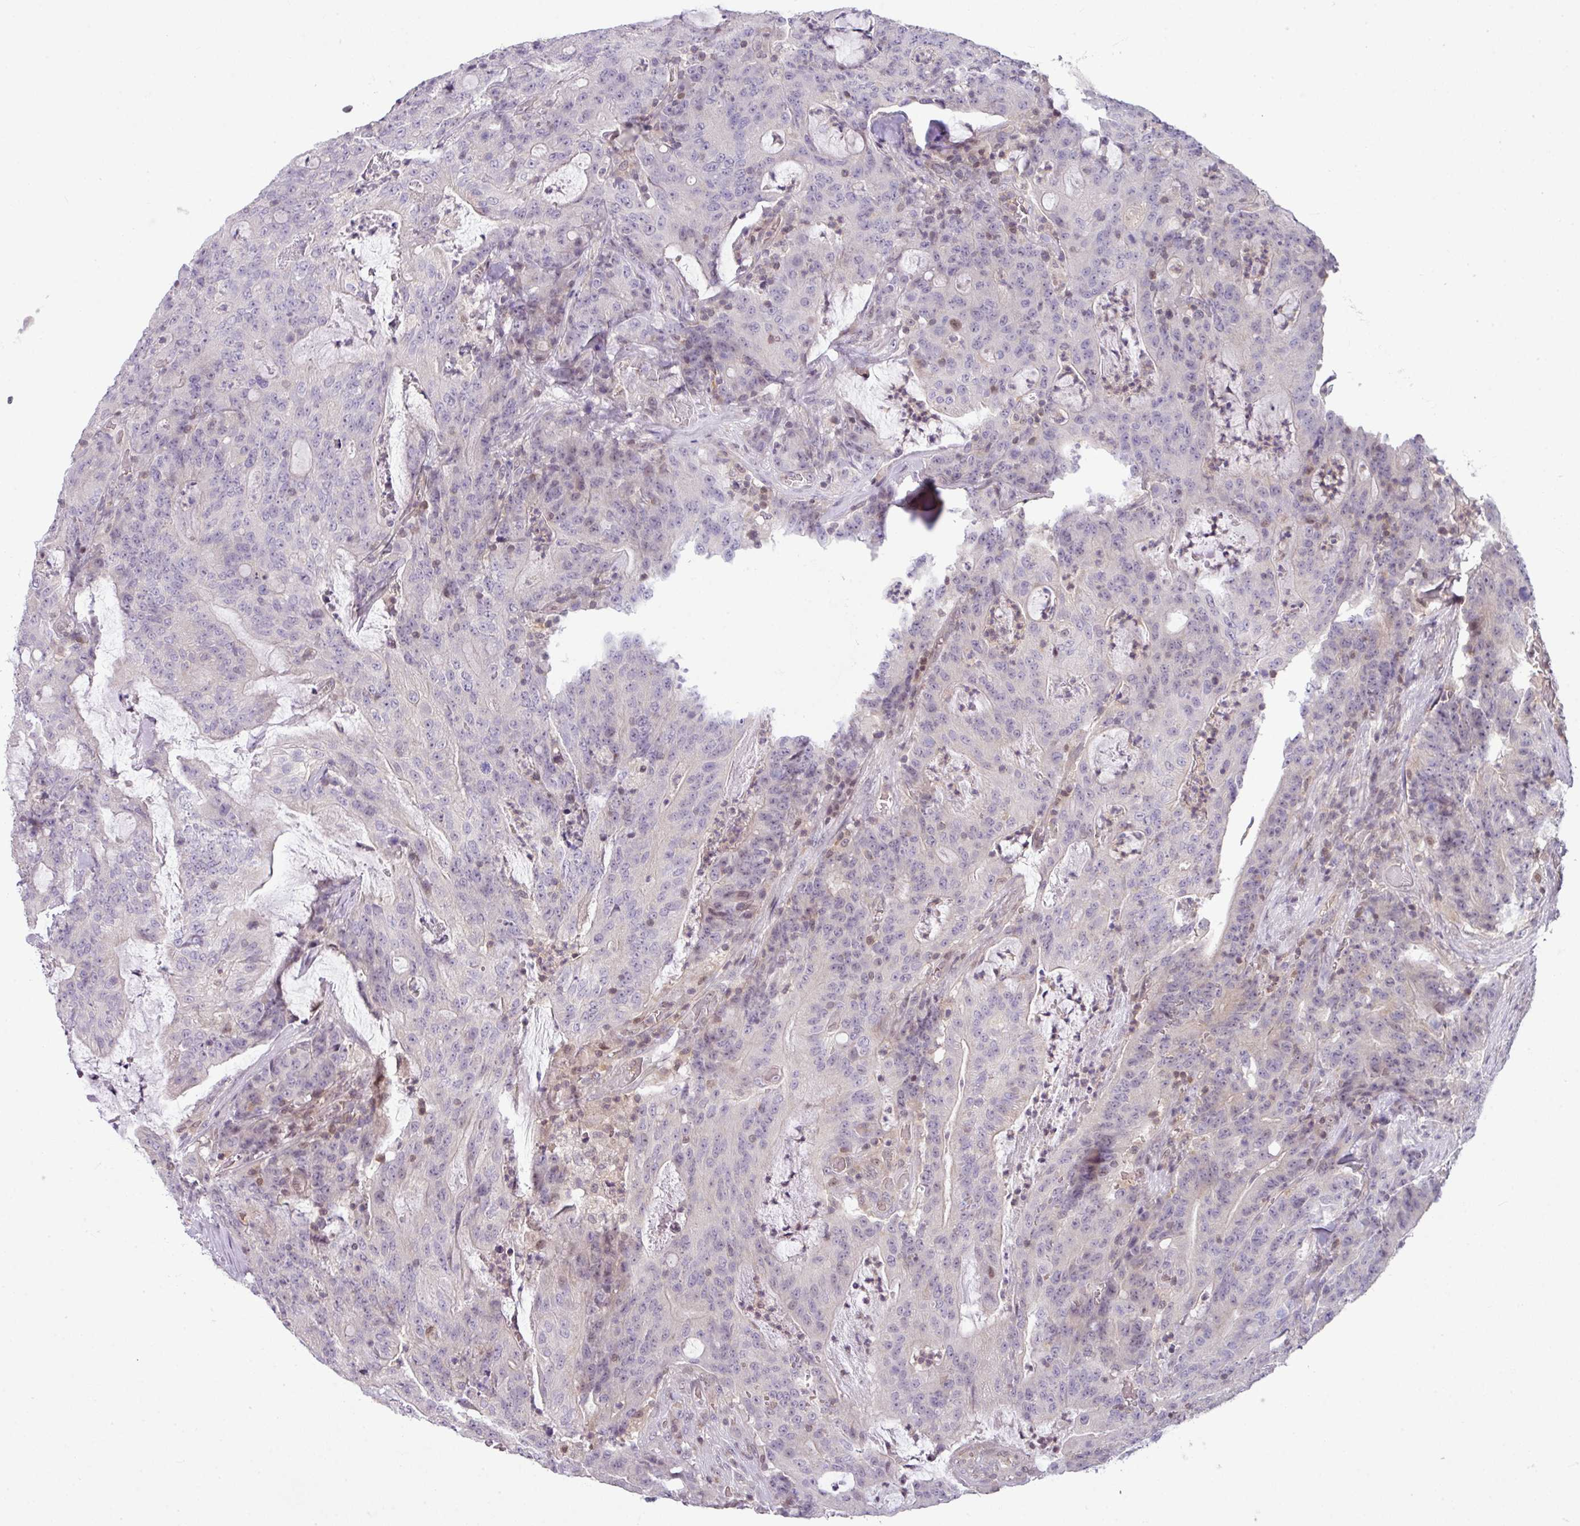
{"staining": {"intensity": "negative", "quantity": "none", "location": "none"}, "tissue": "colorectal cancer", "cell_type": "Tumor cells", "image_type": "cancer", "snomed": [{"axis": "morphology", "description": "Adenocarcinoma, NOS"}, {"axis": "topography", "description": "Colon"}], "caption": "High power microscopy micrograph of an immunohistochemistry micrograph of colorectal cancer (adenocarcinoma), revealing no significant positivity in tumor cells.", "gene": "STAT5A", "patient": {"sex": "male", "age": 83}}